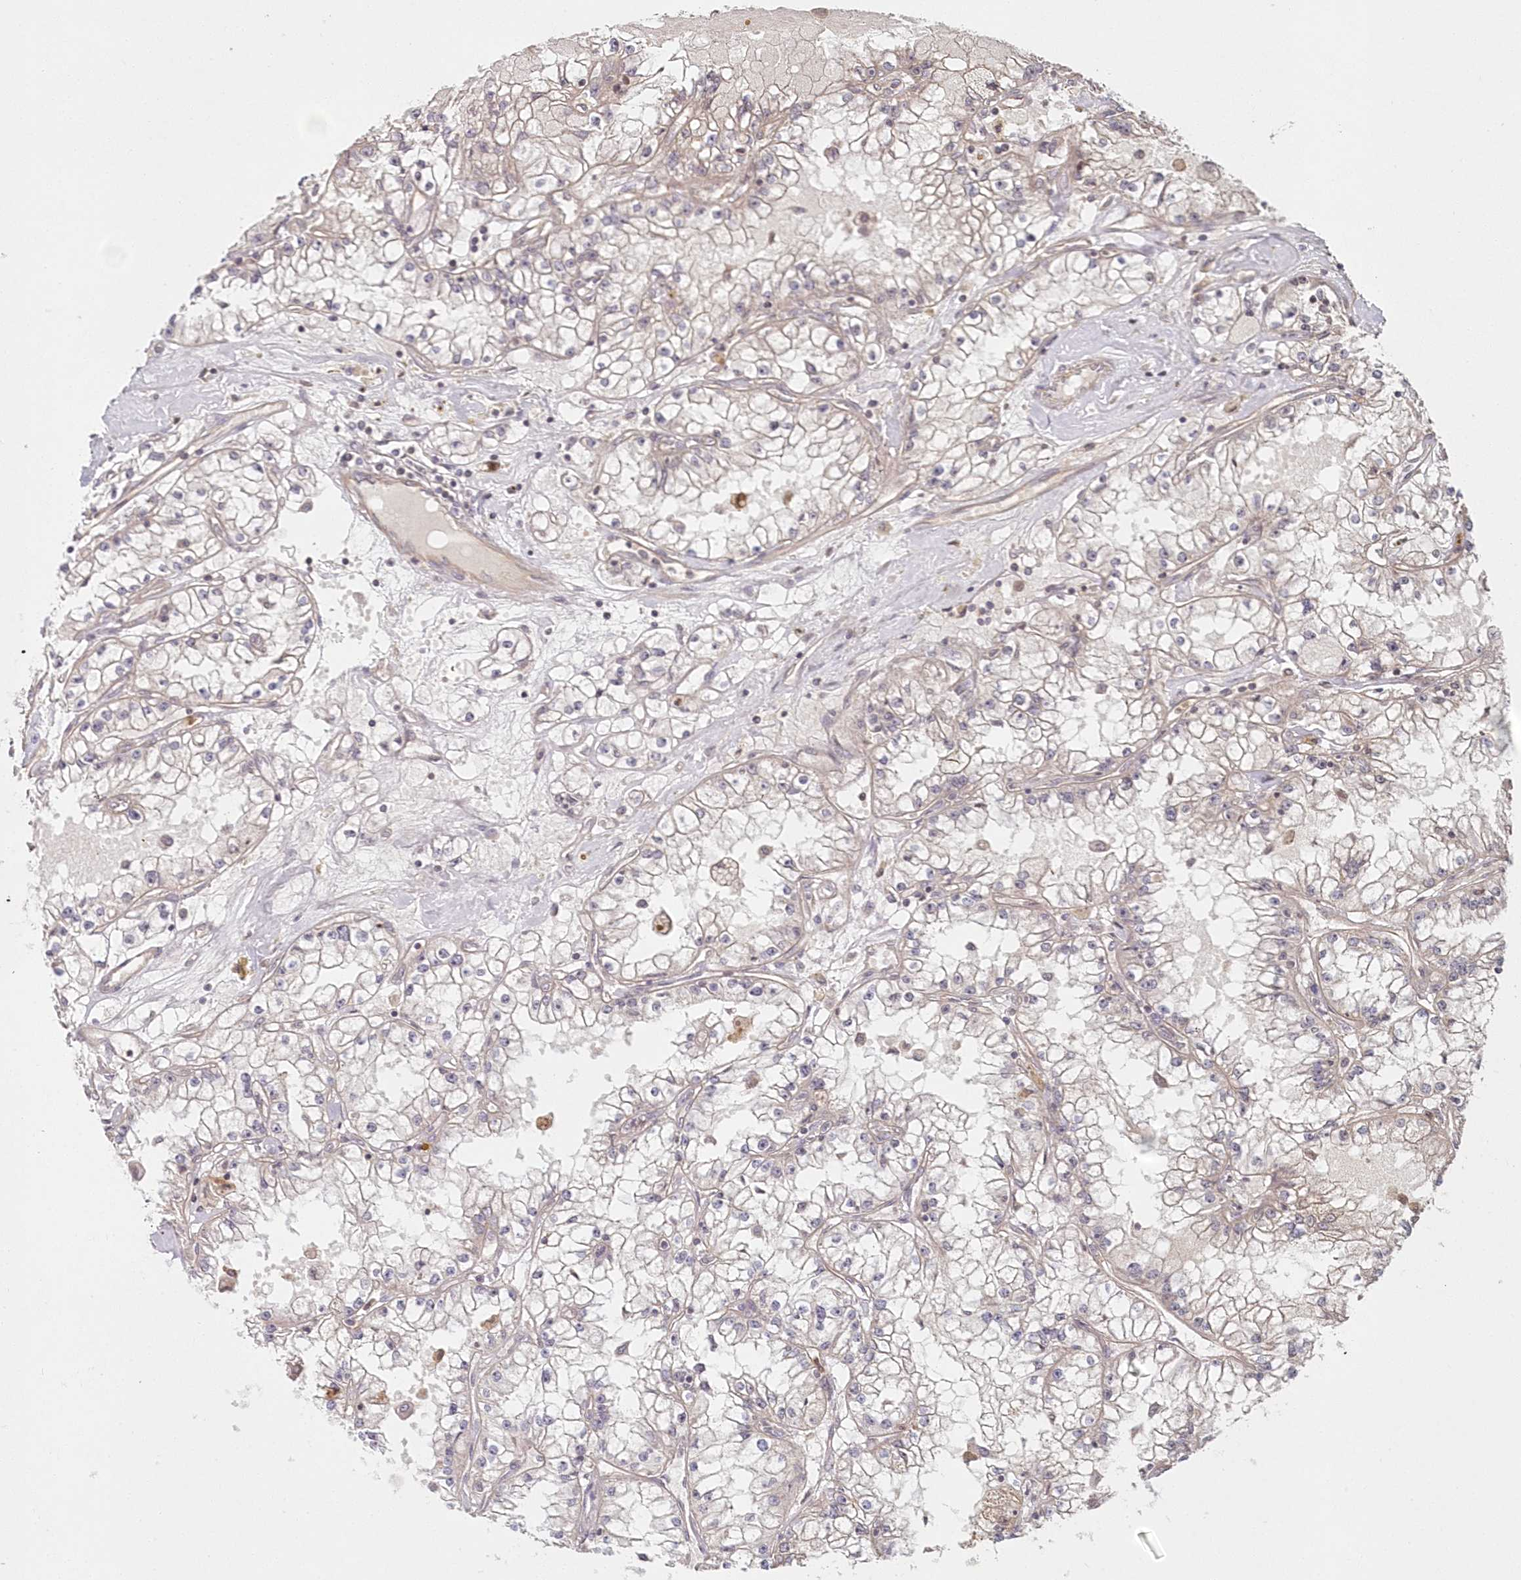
{"staining": {"intensity": "weak", "quantity": "<25%", "location": "cytoplasmic/membranous"}, "tissue": "renal cancer", "cell_type": "Tumor cells", "image_type": "cancer", "snomed": [{"axis": "morphology", "description": "Adenocarcinoma, NOS"}, {"axis": "topography", "description": "Kidney"}], "caption": "This is an immunohistochemistry (IHC) photomicrograph of adenocarcinoma (renal). There is no staining in tumor cells.", "gene": "HYCC2", "patient": {"sex": "male", "age": 56}}